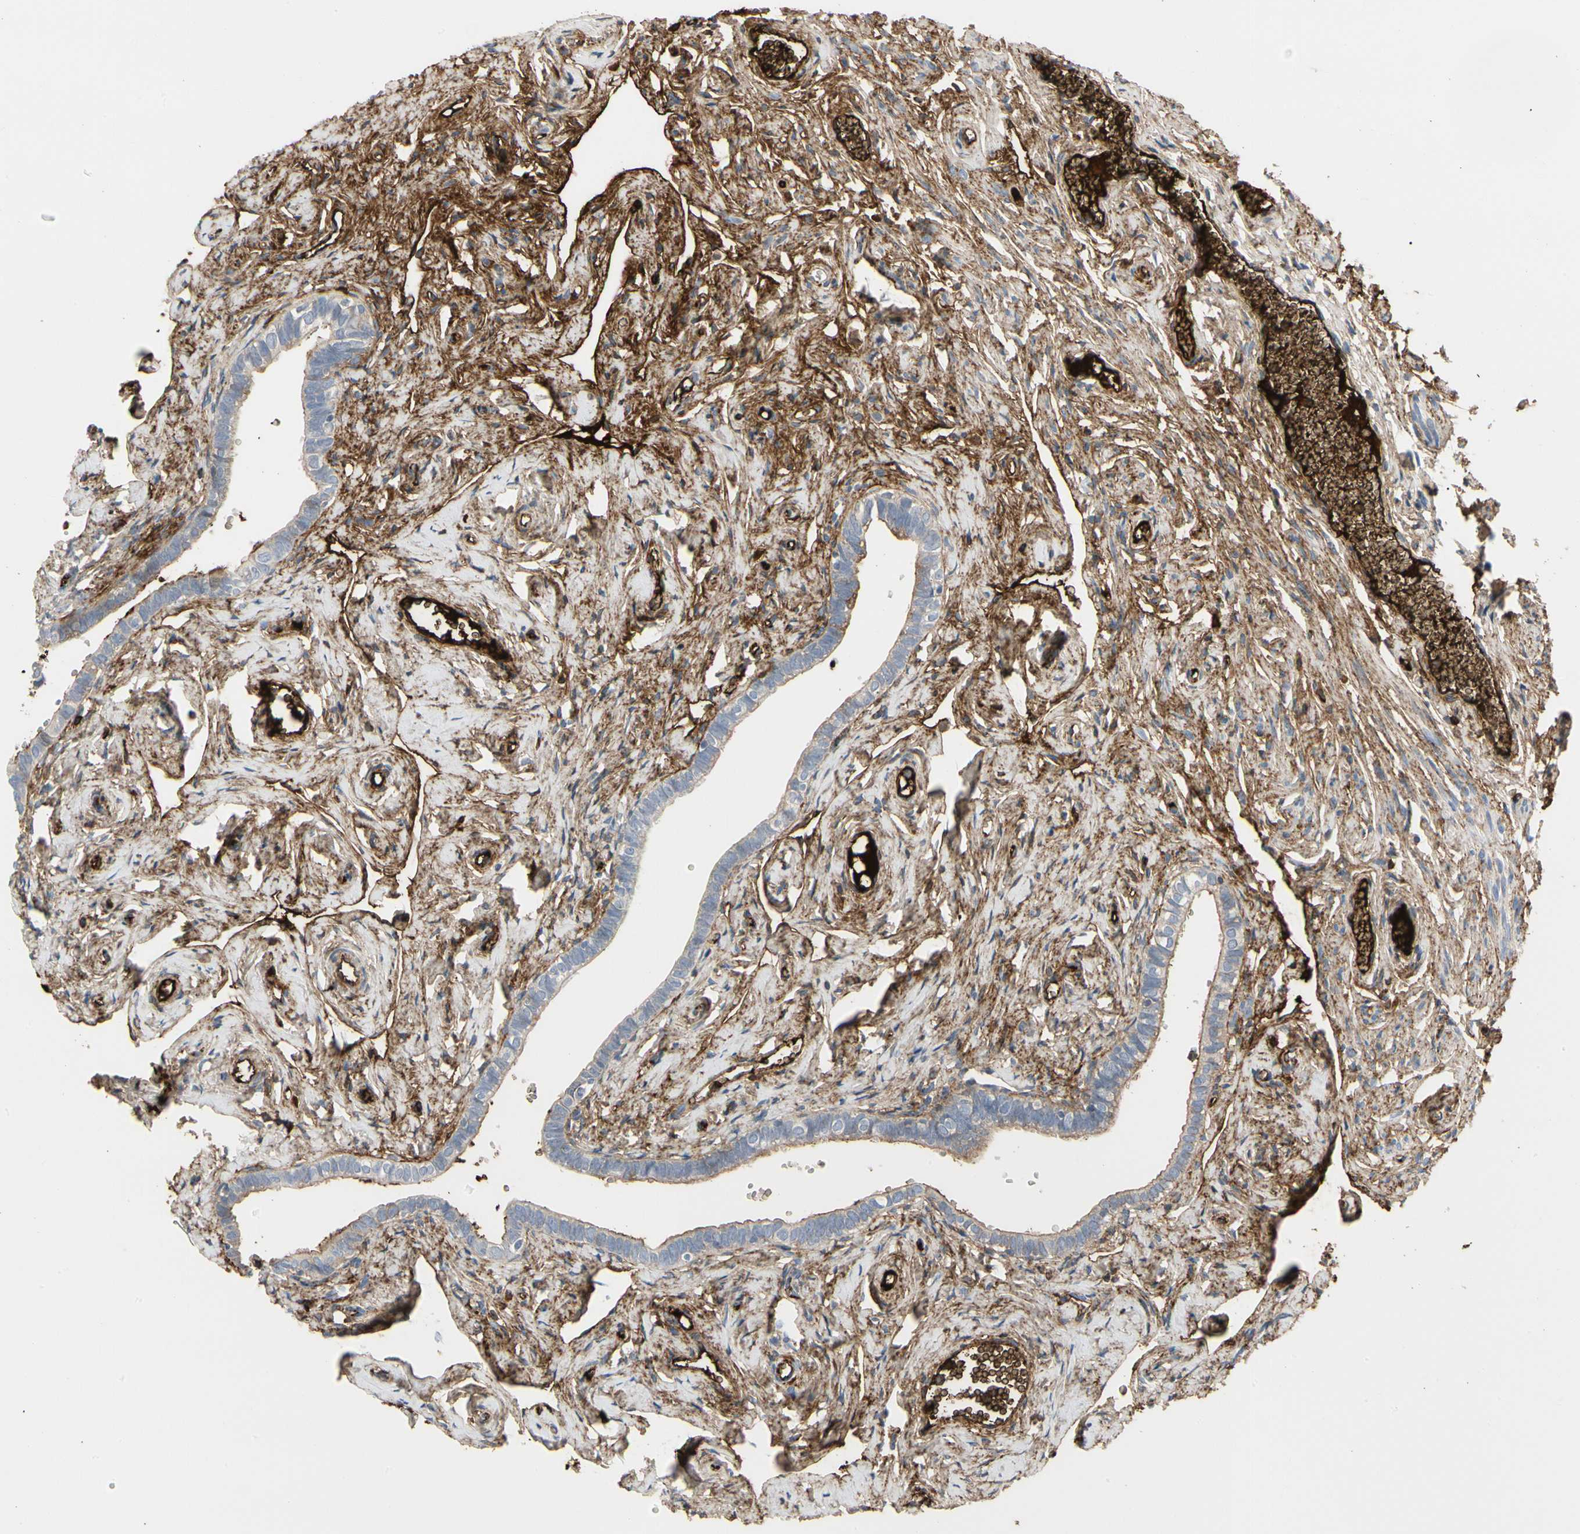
{"staining": {"intensity": "negative", "quantity": "none", "location": "none"}, "tissue": "fallopian tube", "cell_type": "Glandular cells", "image_type": "normal", "snomed": [{"axis": "morphology", "description": "Normal tissue, NOS"}, {"axis": "topography", "description": "Fallopian tube"}], "caption": "Immunohistochemistry of unremarkable fallopian tube shows no staining in glandular cells. Brightfield microscopy of IHC stained with DAB (brown) and hematoxylin (blue), captured at high magnification.", "gene": "FGB", "patient": {"sex": "female", "age": 71}}